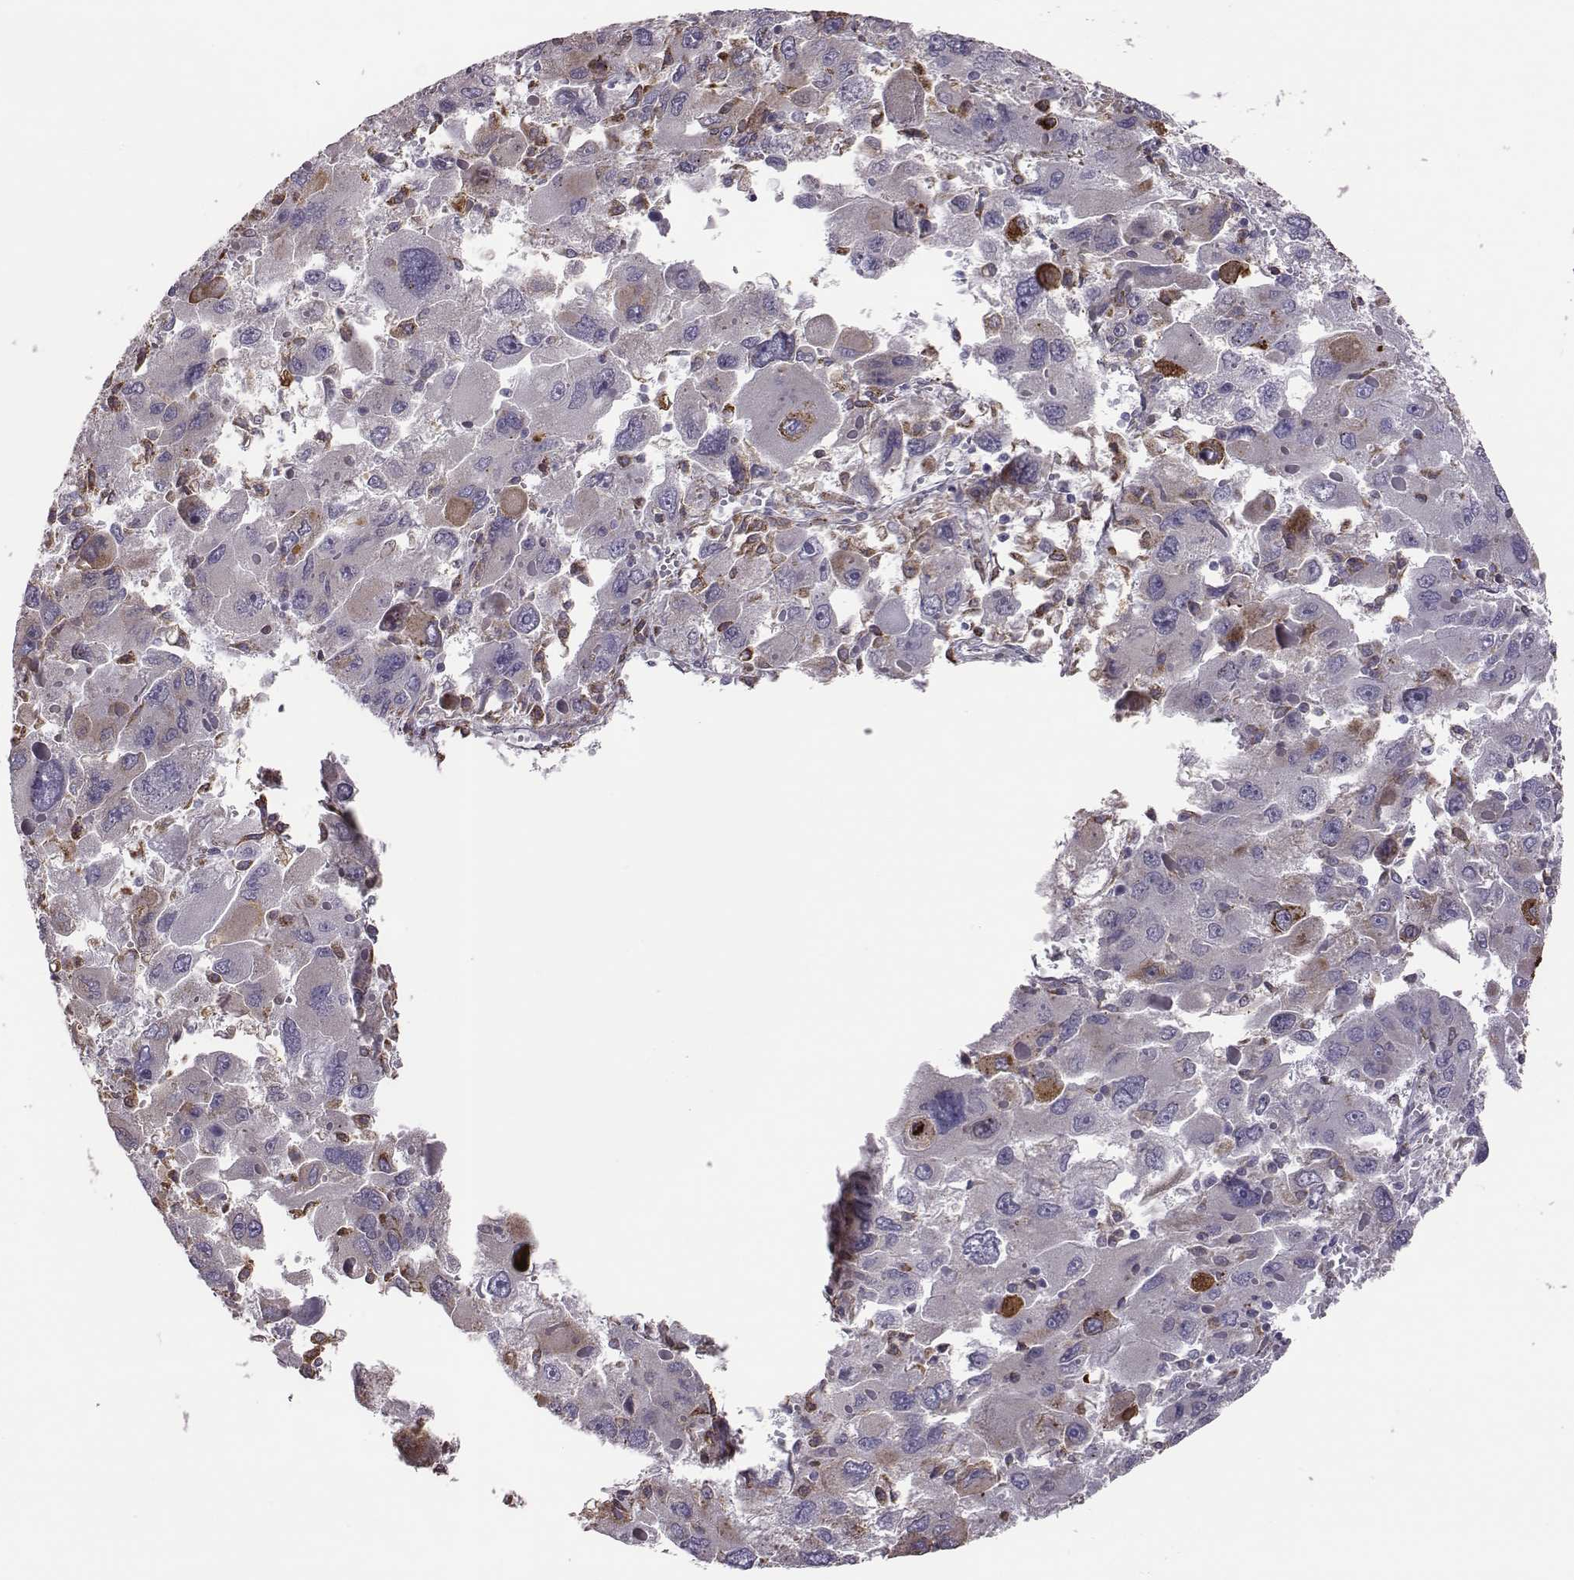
{"staining": {"intensity": "negative", "quantity": "none", "location": "none"}, "tissue": "liver cancer", "cell_type": "Tumor cells", "image_type": "cancer", "snomed": [{"axis": "morphology", "description": "Carcinoma, Hepatocellular, NOS"}, {"axis": "topography", "description": "Liver"}], "caption": "Immunohistochemical staining of liver cancer shows no significant positivity in tumor cells.", "gene": "SELENOI", "patient": {"sex": "female", "age": 41}}